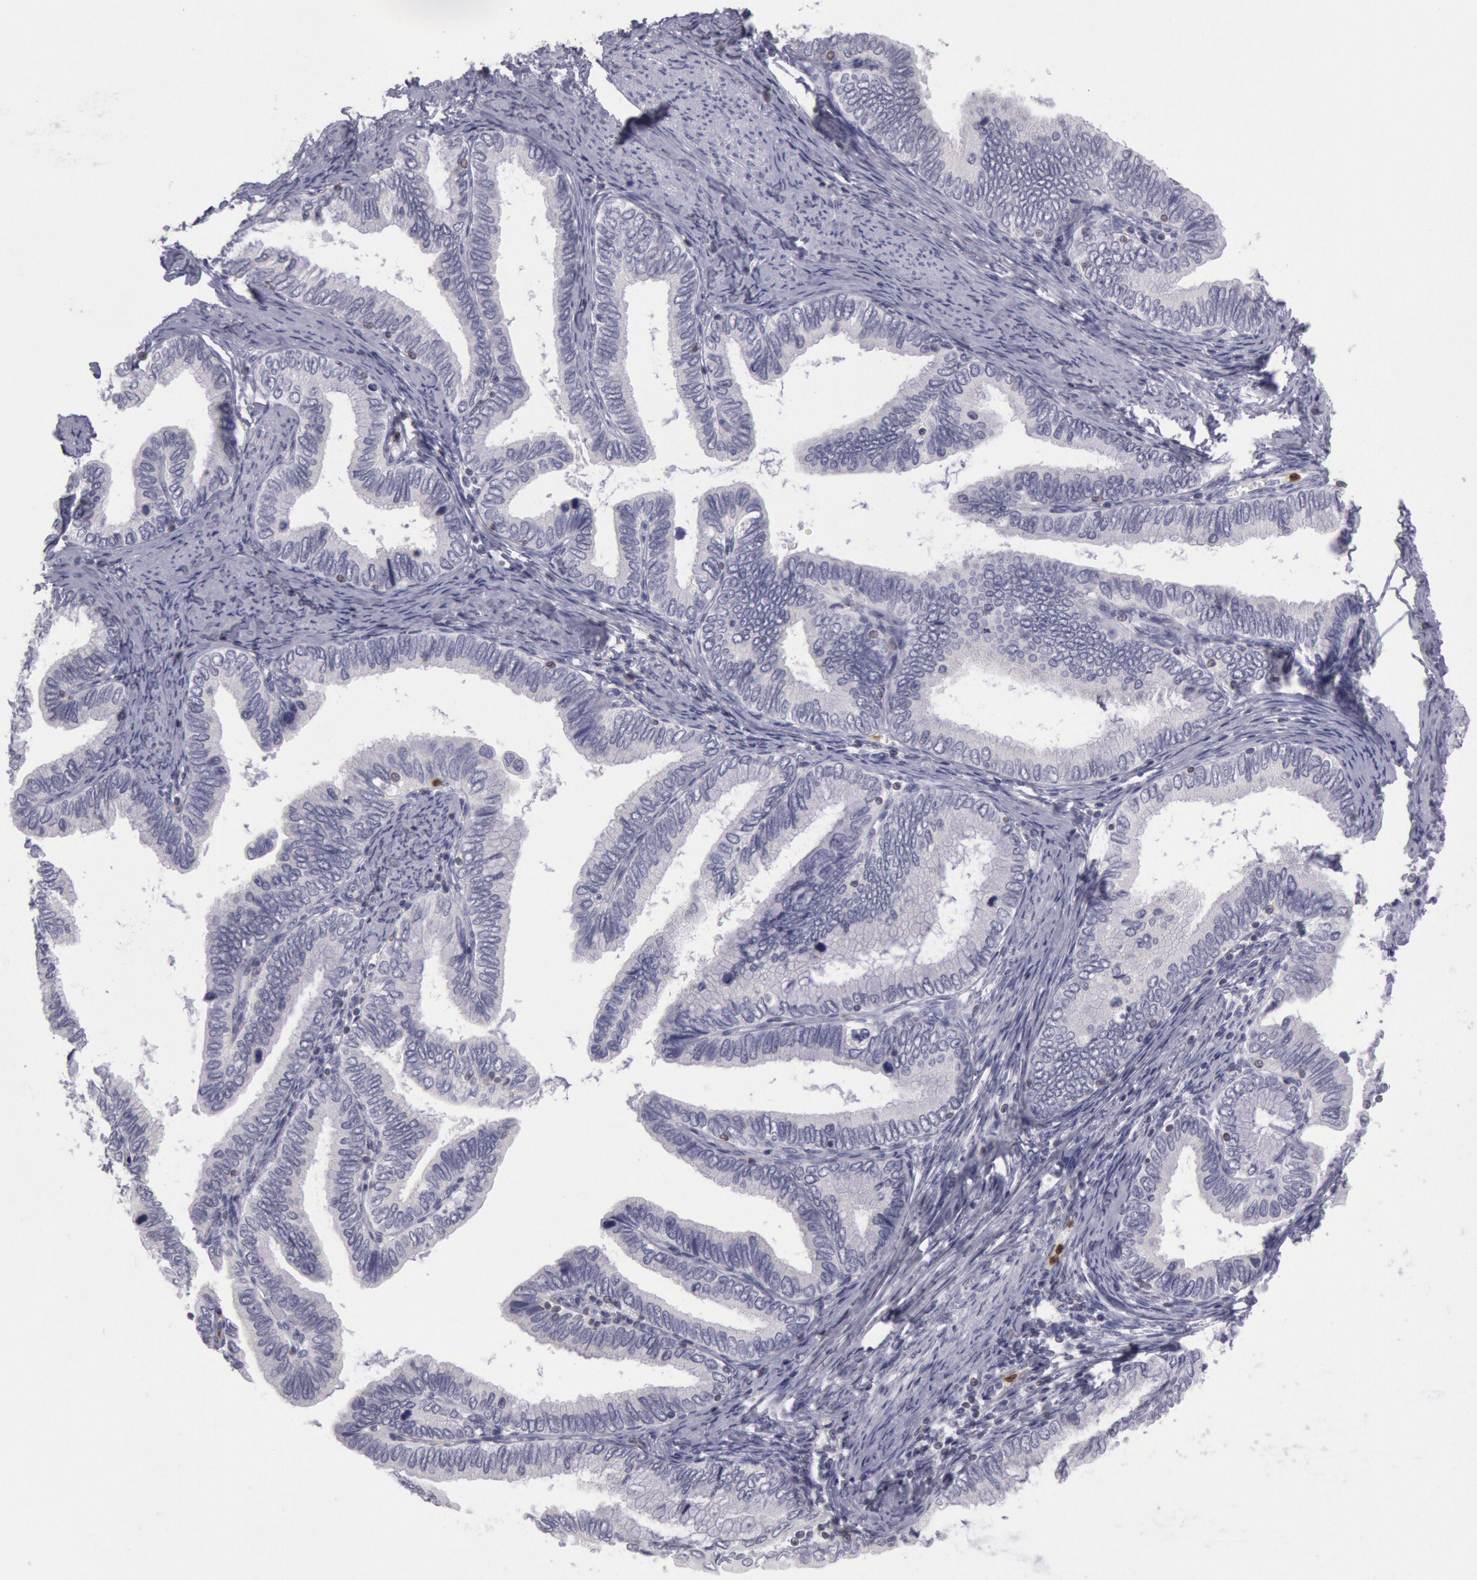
{"staining": {"intensity": "negative", "quantity": "none", "location": "none"}, "tissue": "cervical cancer", "cell_type": "Tumor cells", "image_type": "cancer", "snomed": [{"axis": "morphology", "description": "Adenocarcinoma, NOS"}, {"axis": "topography", "description": "Cervix"}], "caption": "Immunohistochemistry of adenocarcinoma (cervical) shows no staining in tumor cells. (DAB (3,3'-diaminobenzidine) IHC, high magnification).", "gene": "RAB27A", "patient": {"sex": "female", "age": 49}}